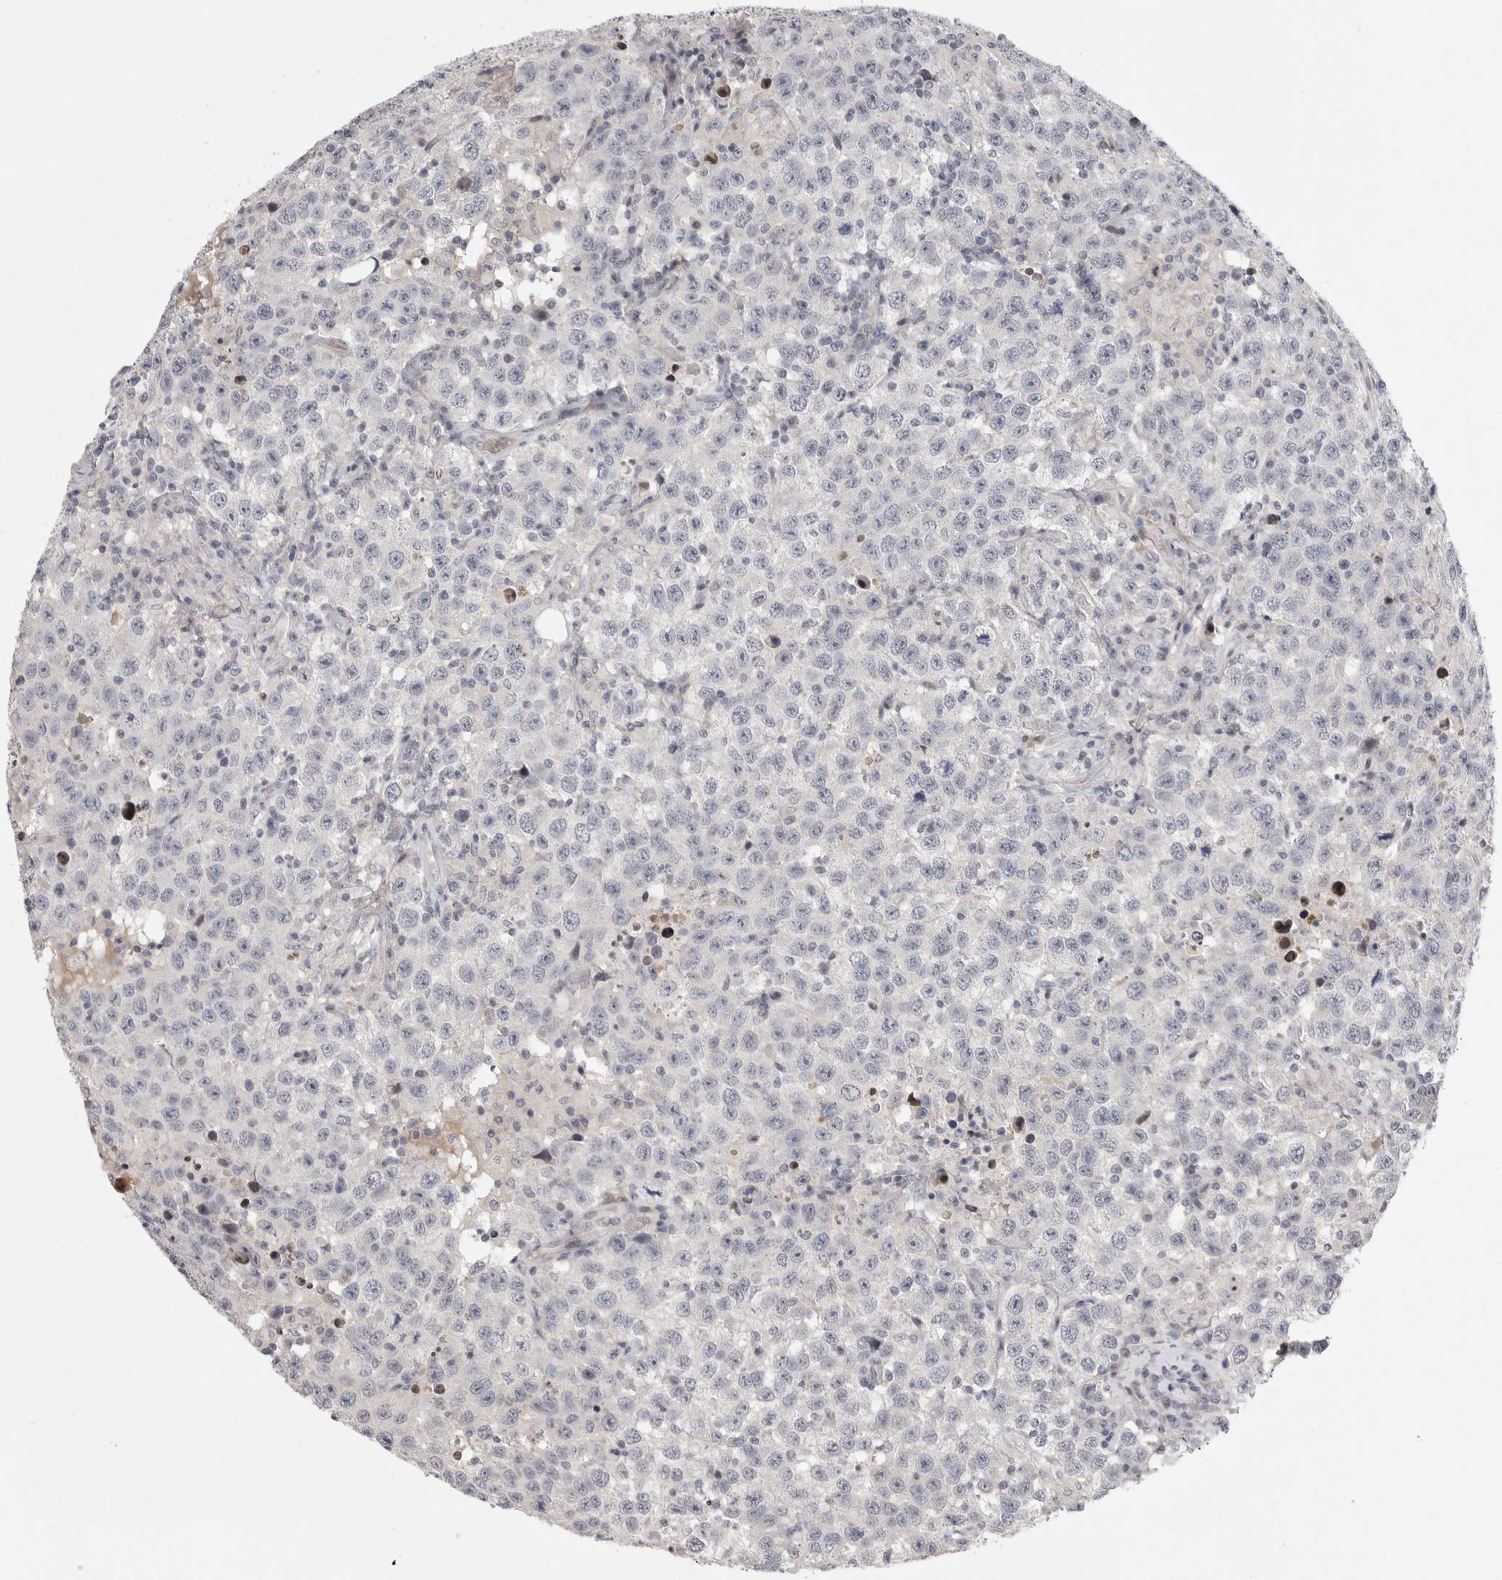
{"staining": {"intensity": "negative", "quantity": "none", "location": "none"}, "tissue": "testis cancer", "cell_type": "Tumor cells", "image_type": "cancer", "snomed": [{"axis": "morphology", "description": "Seminoma, NOS"}, {"axis": "topography", "description": "Testis"}], "caption": "DAB immunohistochemical staining of human testis cancer reveals no significant staining in tumor cells. Brightfield microscopy of immunohistochemistry (IHC) stained with DAB (3,3'-diaminobenzidine) (brown) and hematoxylin (blue), captured at high magnification.", "gene": "FBXO43", "patient": {"sex": "male", "age": 41}}